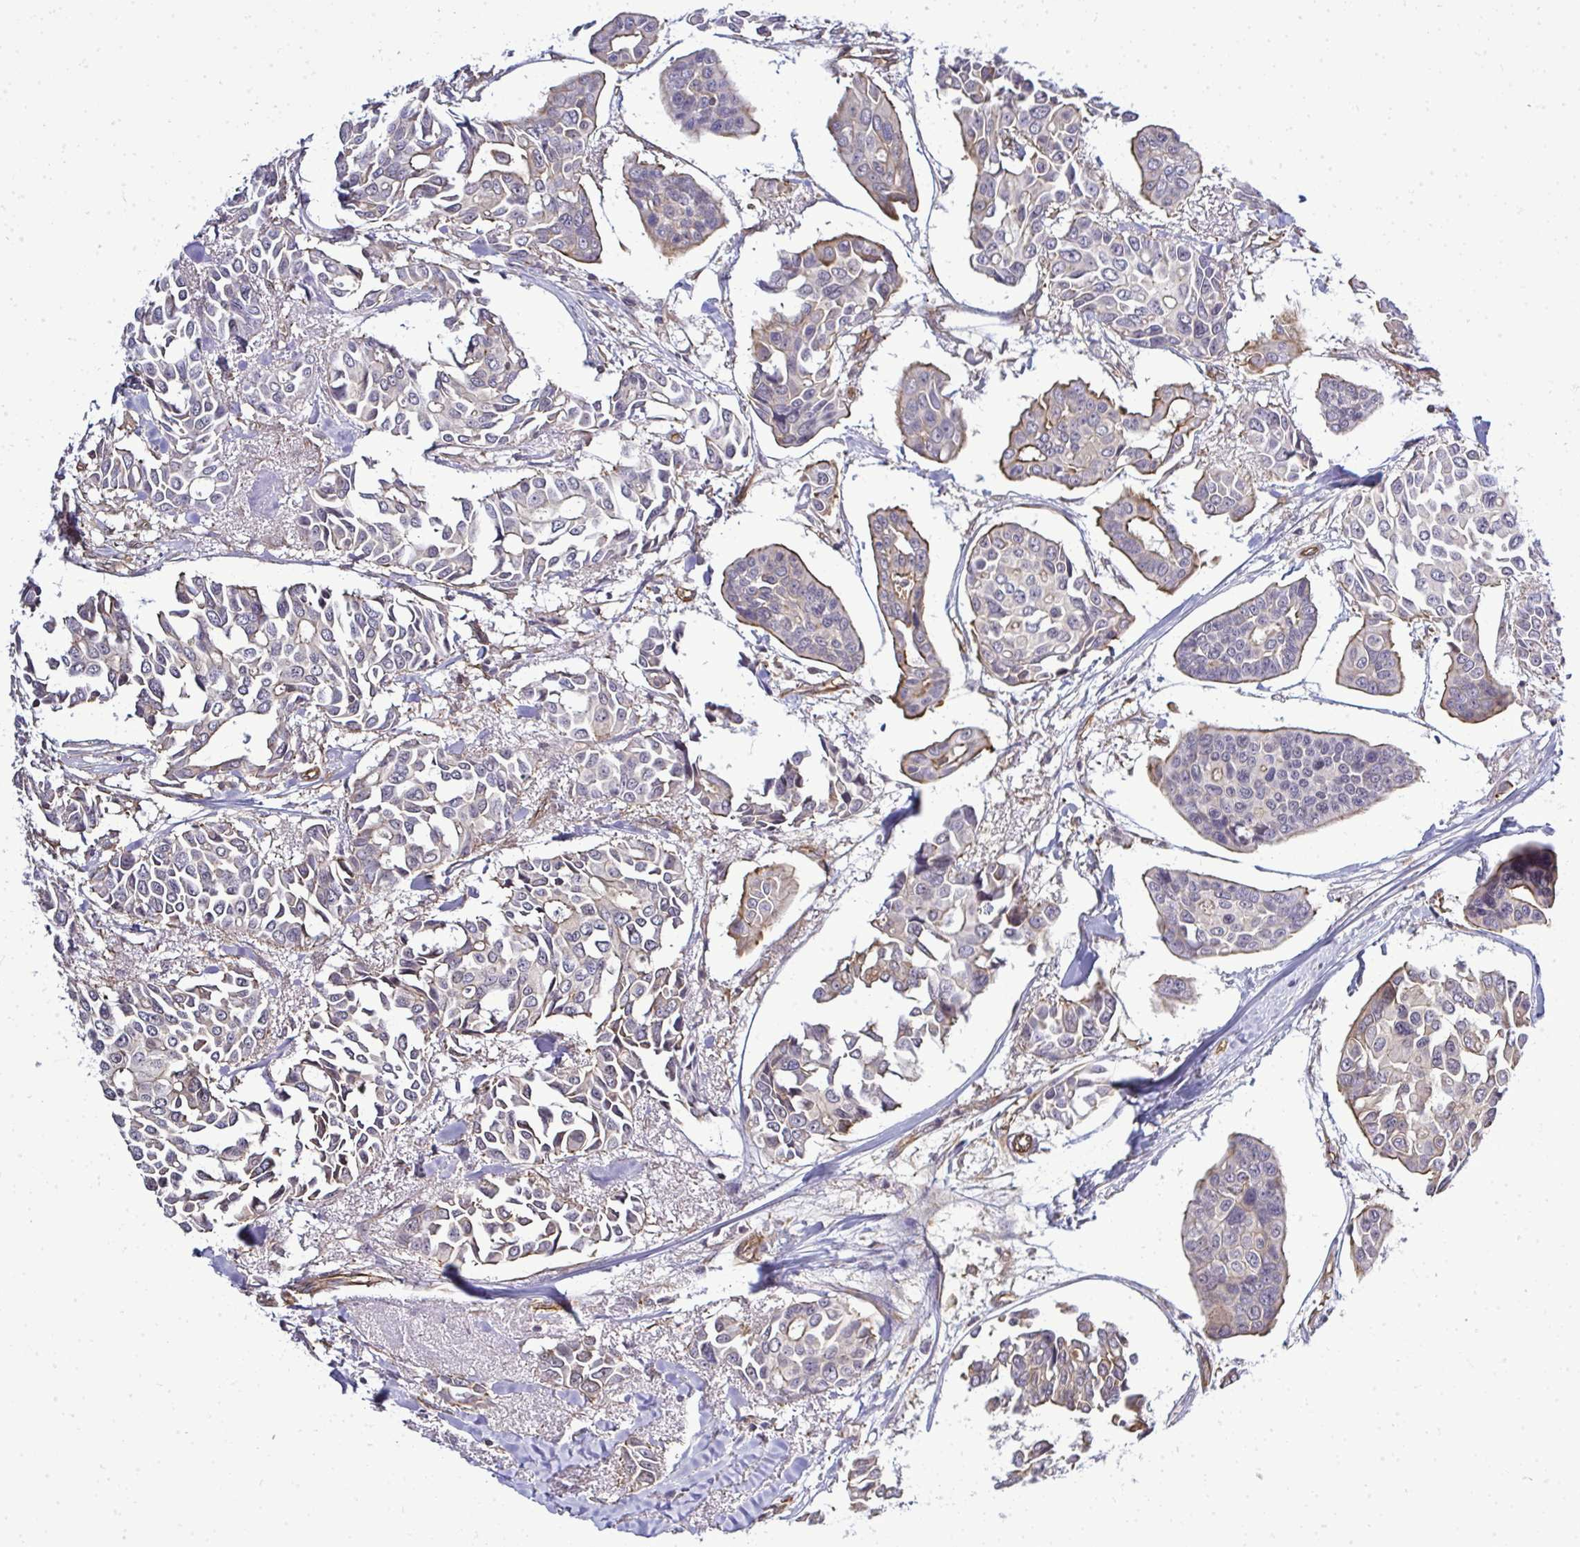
{"staining": {"intensity": "moderate", "quantity": "<25%", "location": "cytoplasmic/membranous"}, "tissue": "breast cancer", "cell_type": "Tumor cells", "image_type": "cancer", "snomed": [{"axis": "morphology", "description": "Duct carcinoma"}, {"axis": "topography", "description": "Breast"}], "caption": "Human intraductal carcinoma (breast) stained with a protein marker exhibits moderate staining in tumor cells.", "gene": "FUT10", "patient": {"sex": "female", "age": 54}}